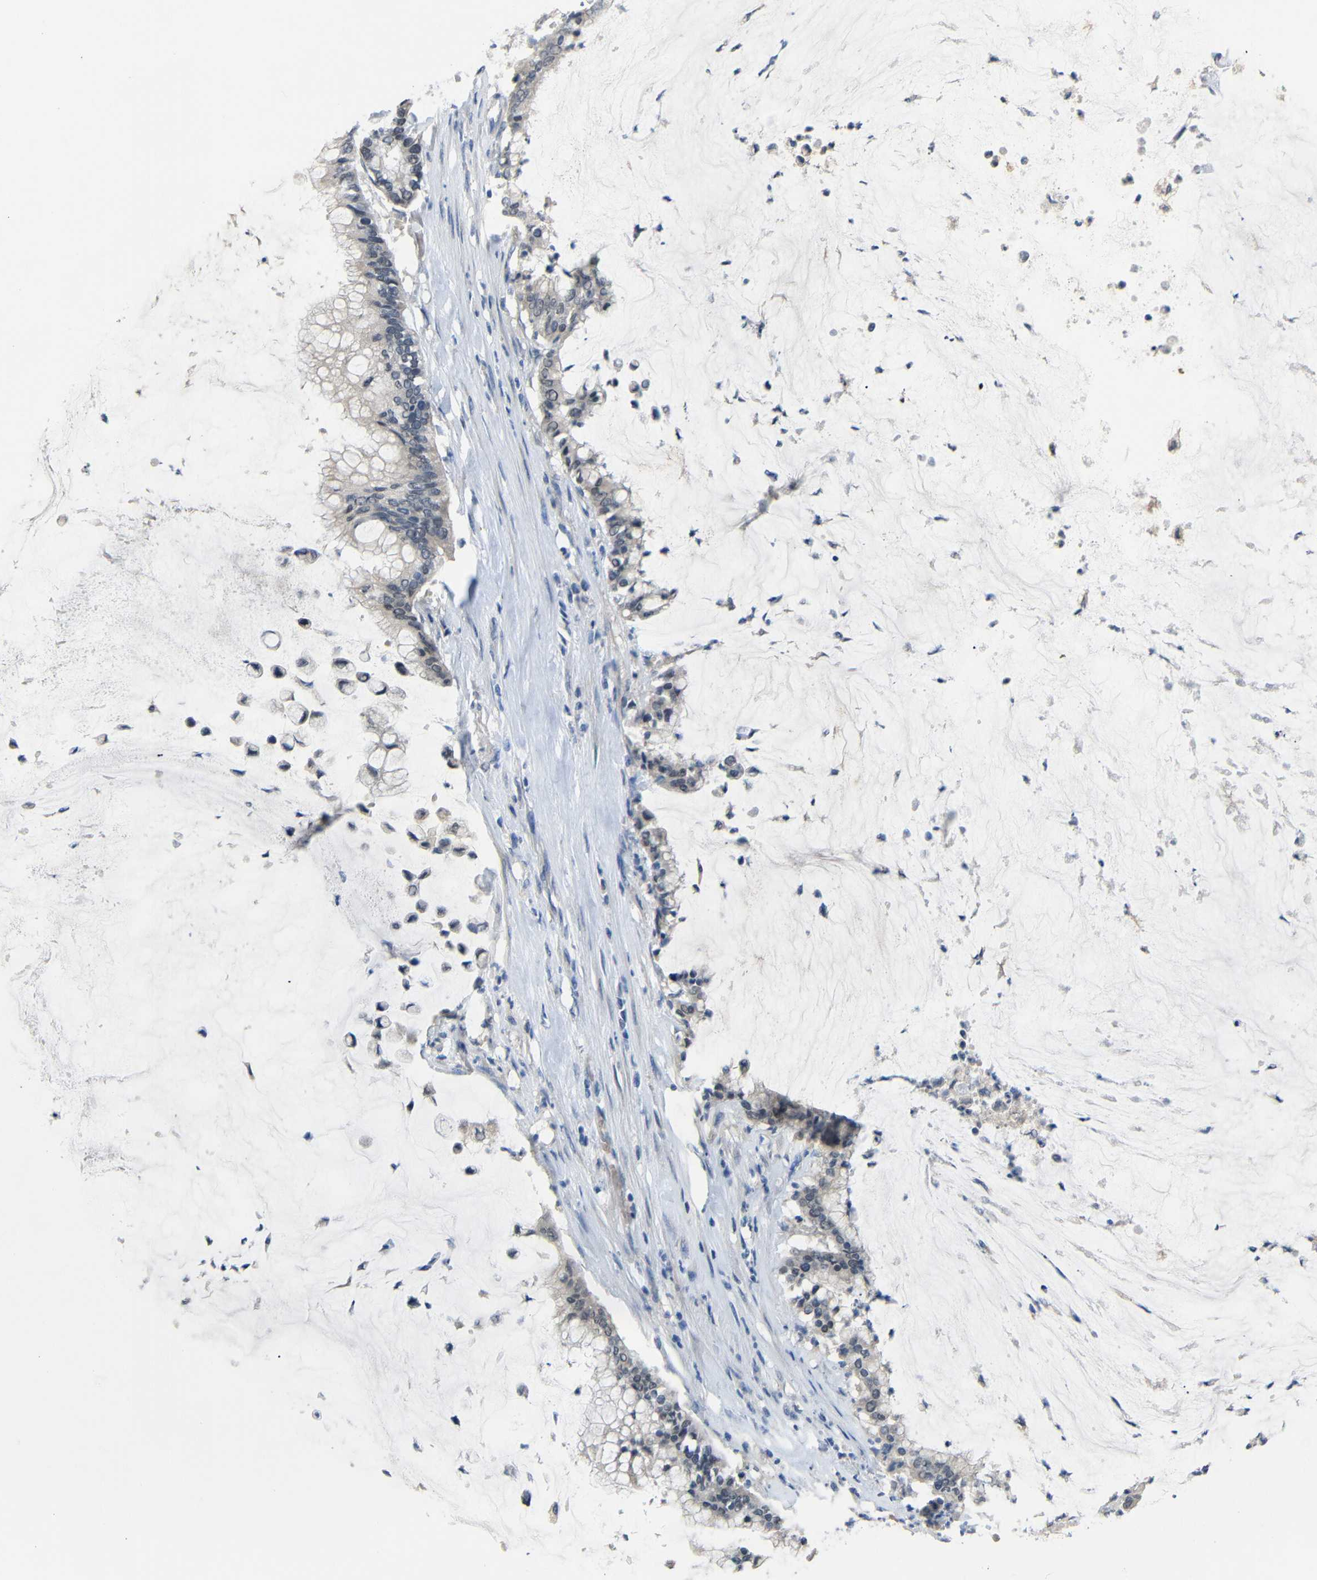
{"staining": {"intensity": "moderate", "quantity": "<25%", "location": "nuclear"}, "tissue": "pancreatic cancer", "cell_type": "Tumor cells", "image_type": "cancer", "snomed": [{"axis": "morphology", "description": "Adenocarcinoma, NOS"}, {"axis": "topography", "description": "Pancreas"}], "caption": "High-magnification brightfield microscopy of pancreatic cancer stained with DAB (3,3'-diaminobenzidine) (brown) and counterstained with hematoxylin (blue). tumor cells exhibit moderate nuclear positivity is appreciated in approximately<25% of cells.", "gene": "HNF1A", "patient": {"sex": "male", "age": 41}}